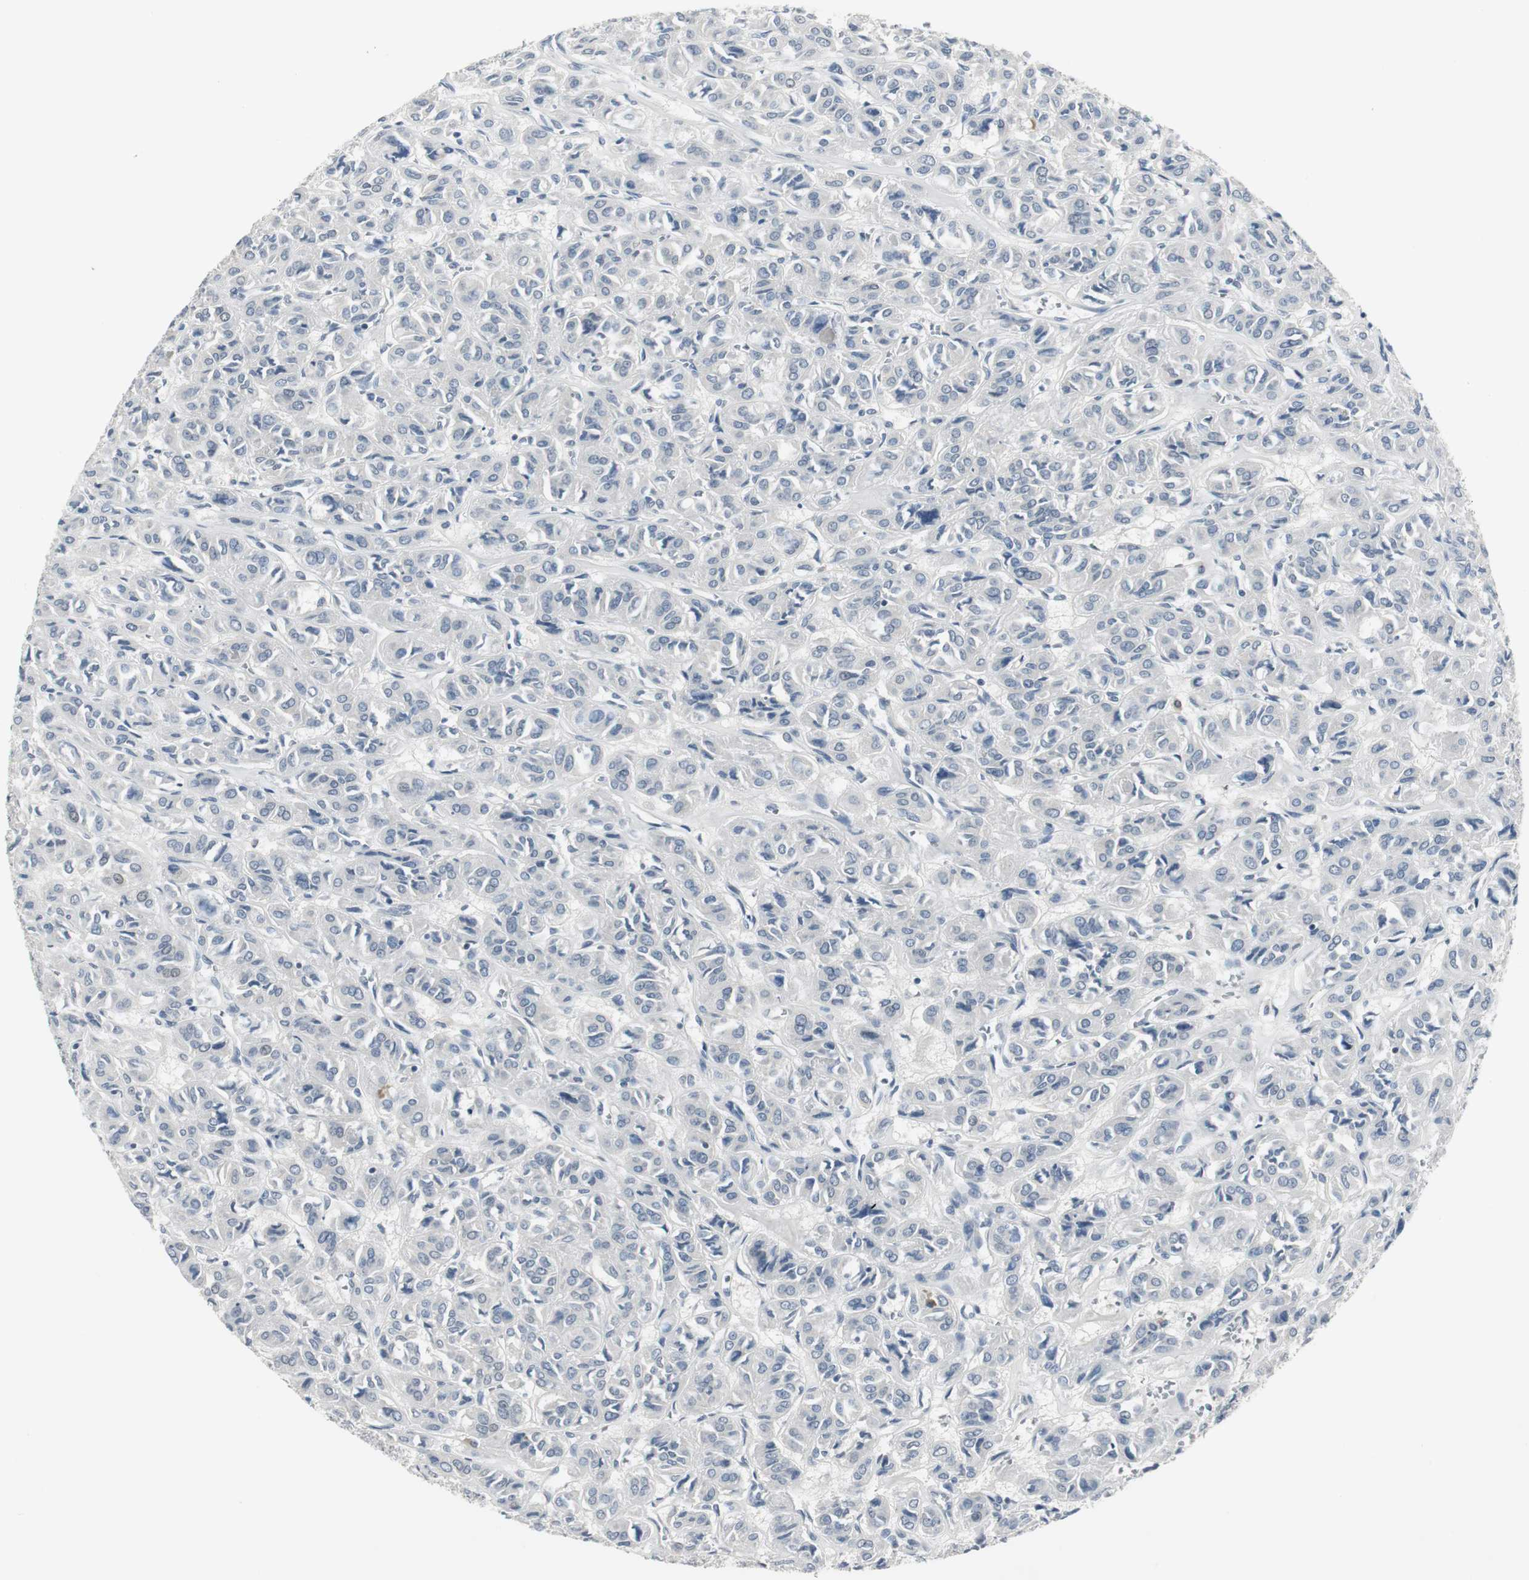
{"staining": {"intensity": "negative", "quantity": "none", "location": "none"}, "tissue": "thyroid cancer", "cell_type": "Tumor cells", "image_type": "cancer", "snomed": [{"axis": "morphology", "description": "Follicular adenoma carcinoma, NOS"}, {"axis": "topography", "description": "Thyroid gland"}], "caption": "The immunohistochemistry image has no significant staining in tumor cells of thyroid follicular adenoma carcinoma tissue. (DAB (3,3'-diaminobenzidine) immunohistochemistry (IHC) visualized using brightfield microscopy, high magnification).", "gene": "ELK1", "patient": {"sex": "female", "age": 71}}